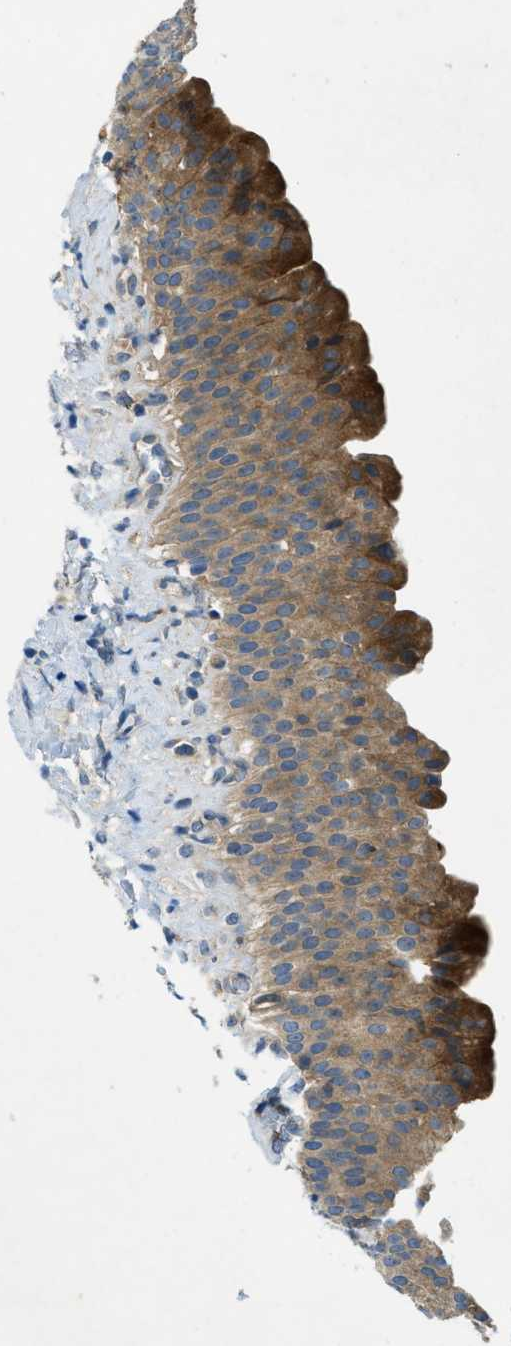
{"staining": {"intensity": "moderate", "quantity": "25%-75%", "location": "cytoplasmic/membranous"}, "tissue": "urinary bladder", "cell_type": "Urothelial cells", "image_type": "normal", "snomed": [{"axis": "morphology", "description": "Normal tissue, NOS"}, {"axis": "topography", "description": "Urinary bladder"}], "caption": "A high-resolution image shows immunohistochemistry (IHC) staining of benign urinary bladder, which displays moderate cytoplasmic/membranous staining in about 25%-75% of urothelial cells.", "gene": "RIPK2", "patient": {"sex": "female", "age": 79}}